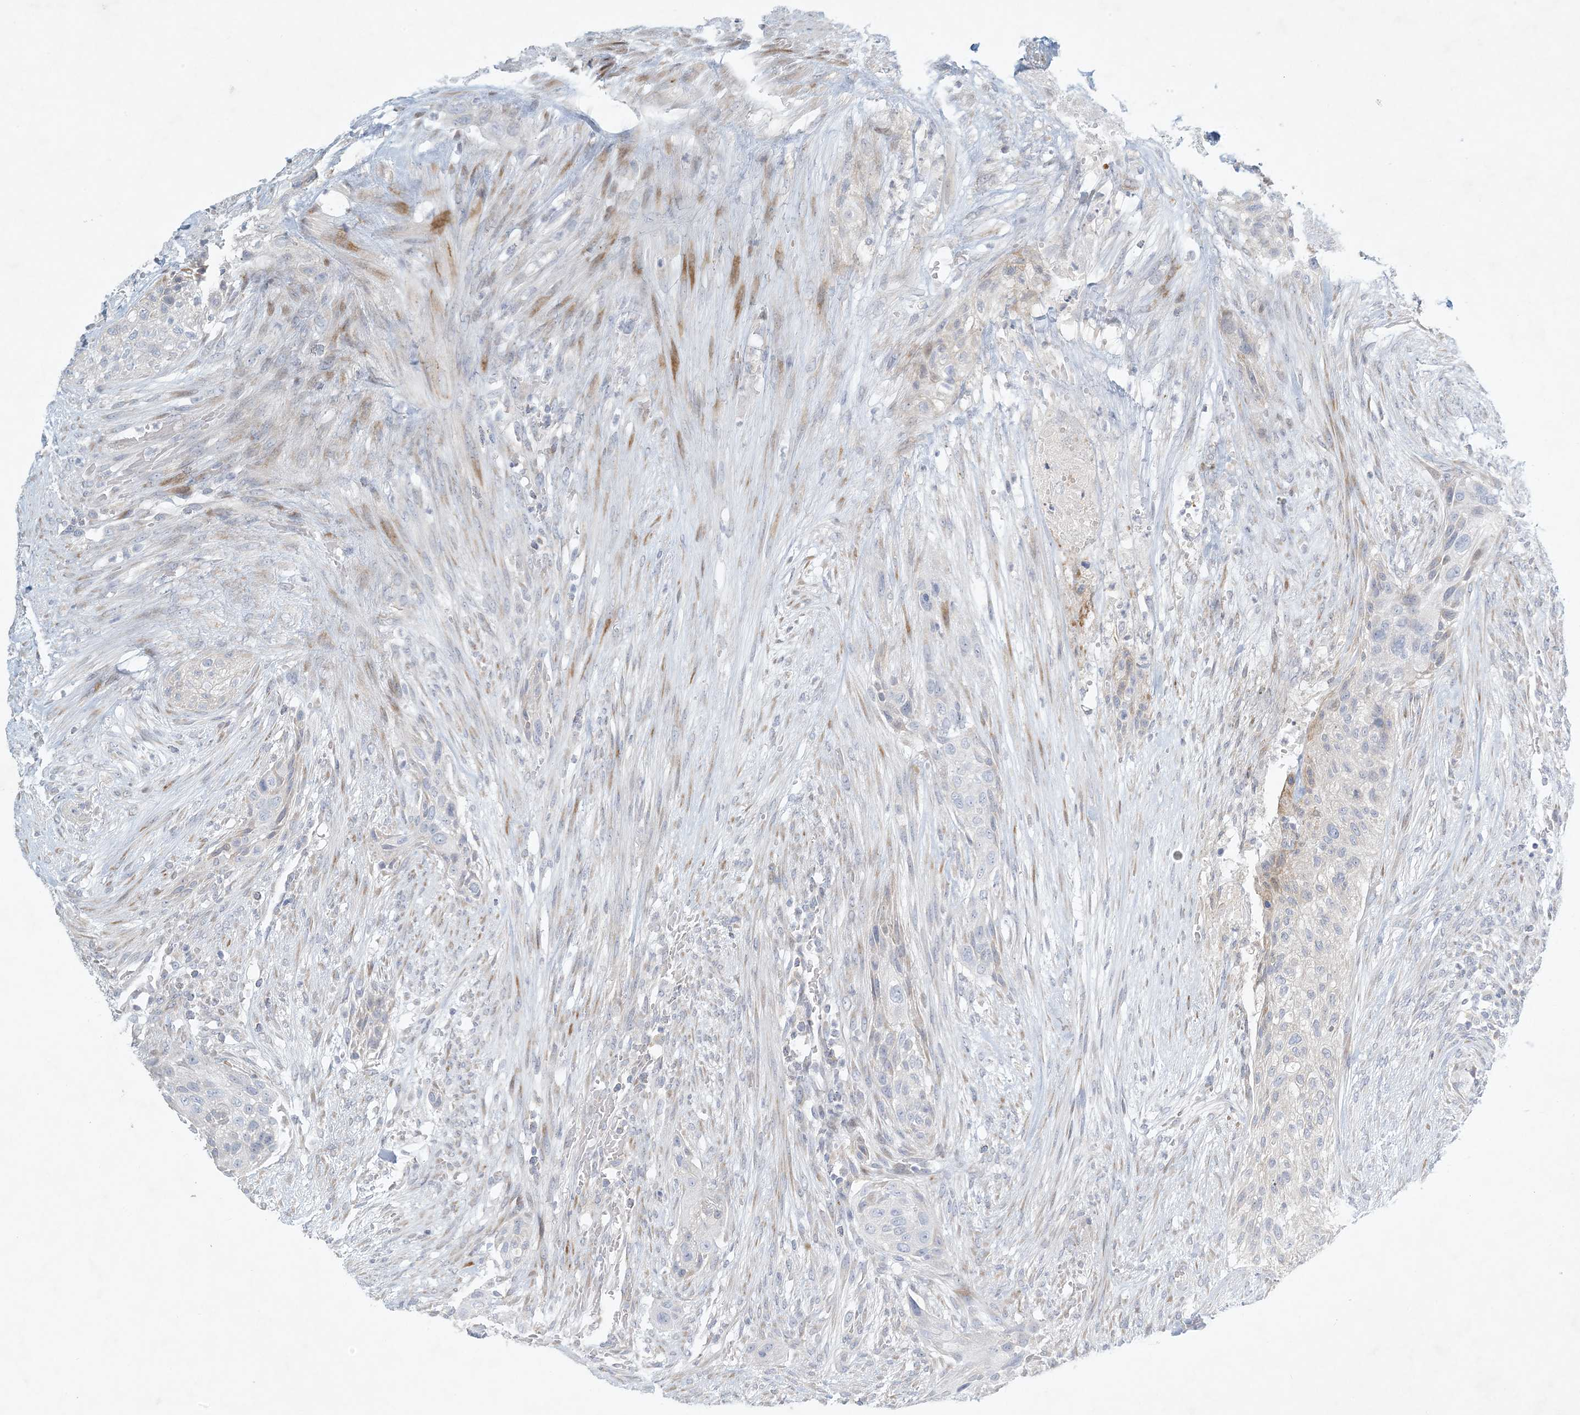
{"staining": {"intensity": "negative", "quantity": "none", "location": "none"}, "tissue": "urothelial cancer", "cell_type": "Tumor cells", "image_type": "cancer", "snomed": [{"axis": "morphology", "description": "Urothelial carcinoma, High grade"}, {"axis": "topography", "description": "Urinary bladder"}], "caption": "IHC image of human urothelial cancer stained for a protein (brown), which displays no expression in tumor cells.", "gene": "ZNF385D", "patient": {"sex": "male", "age": 35}}